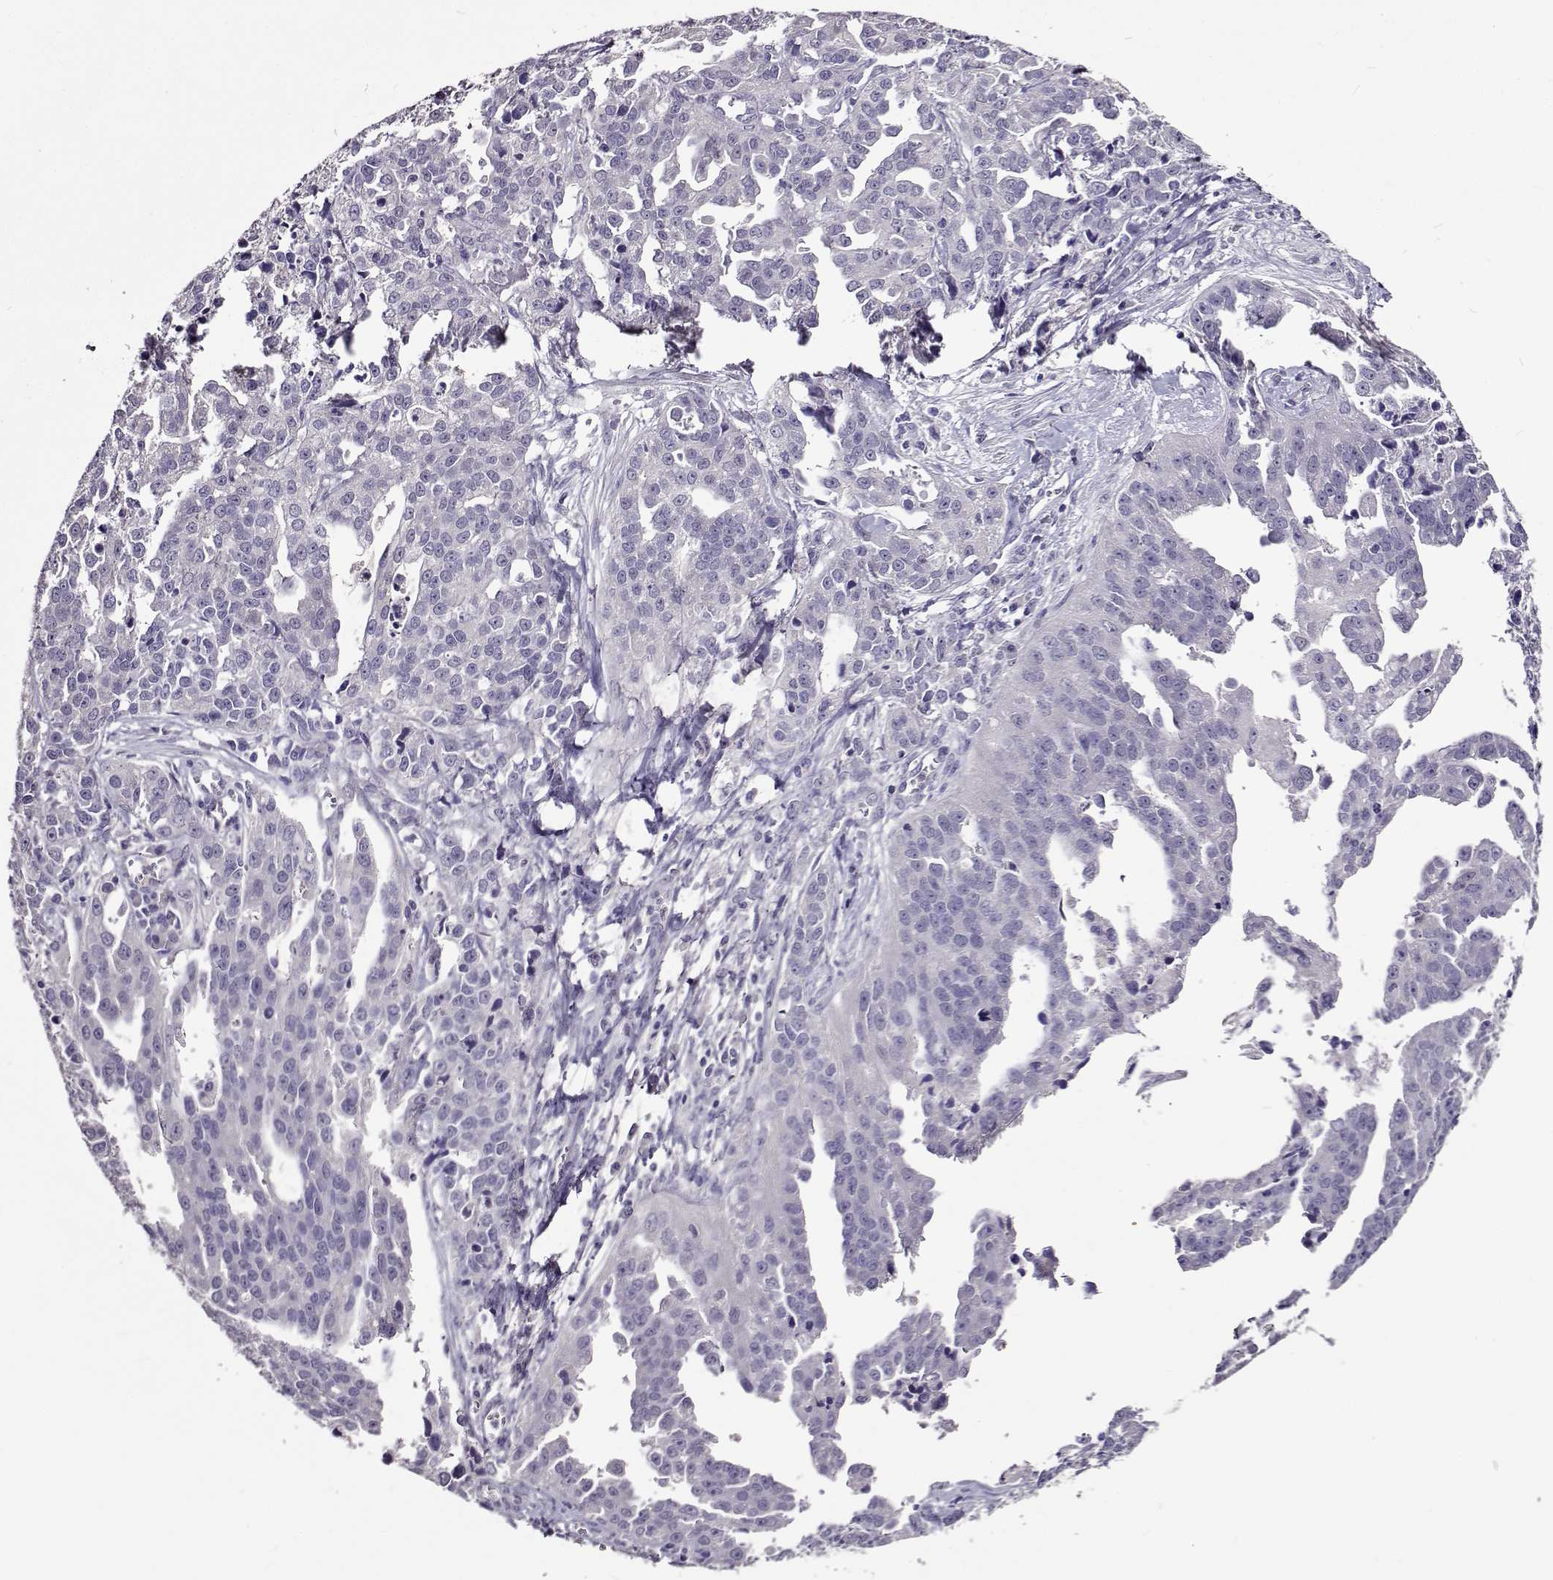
{"staining": {"intensity": "negative", "quantity": "none", "location": "none"}, "tissue": "ovarian cancer", "cell_type": "Tumor cells", "image_type": "cancer", "snomed": [{"axis": "morphology", "description": "Cystadenocarcinoma, serous, NOS"}, {"axis": "topography", "description": "Ovary"}], "caption": "Immunohistochemistry (IHC) of serous cystadenocarcinoma (ovarian) exhibits no expression in tumor cells.", "gene": "PAEP", "patient": {"sex": "female", "age": 75}}